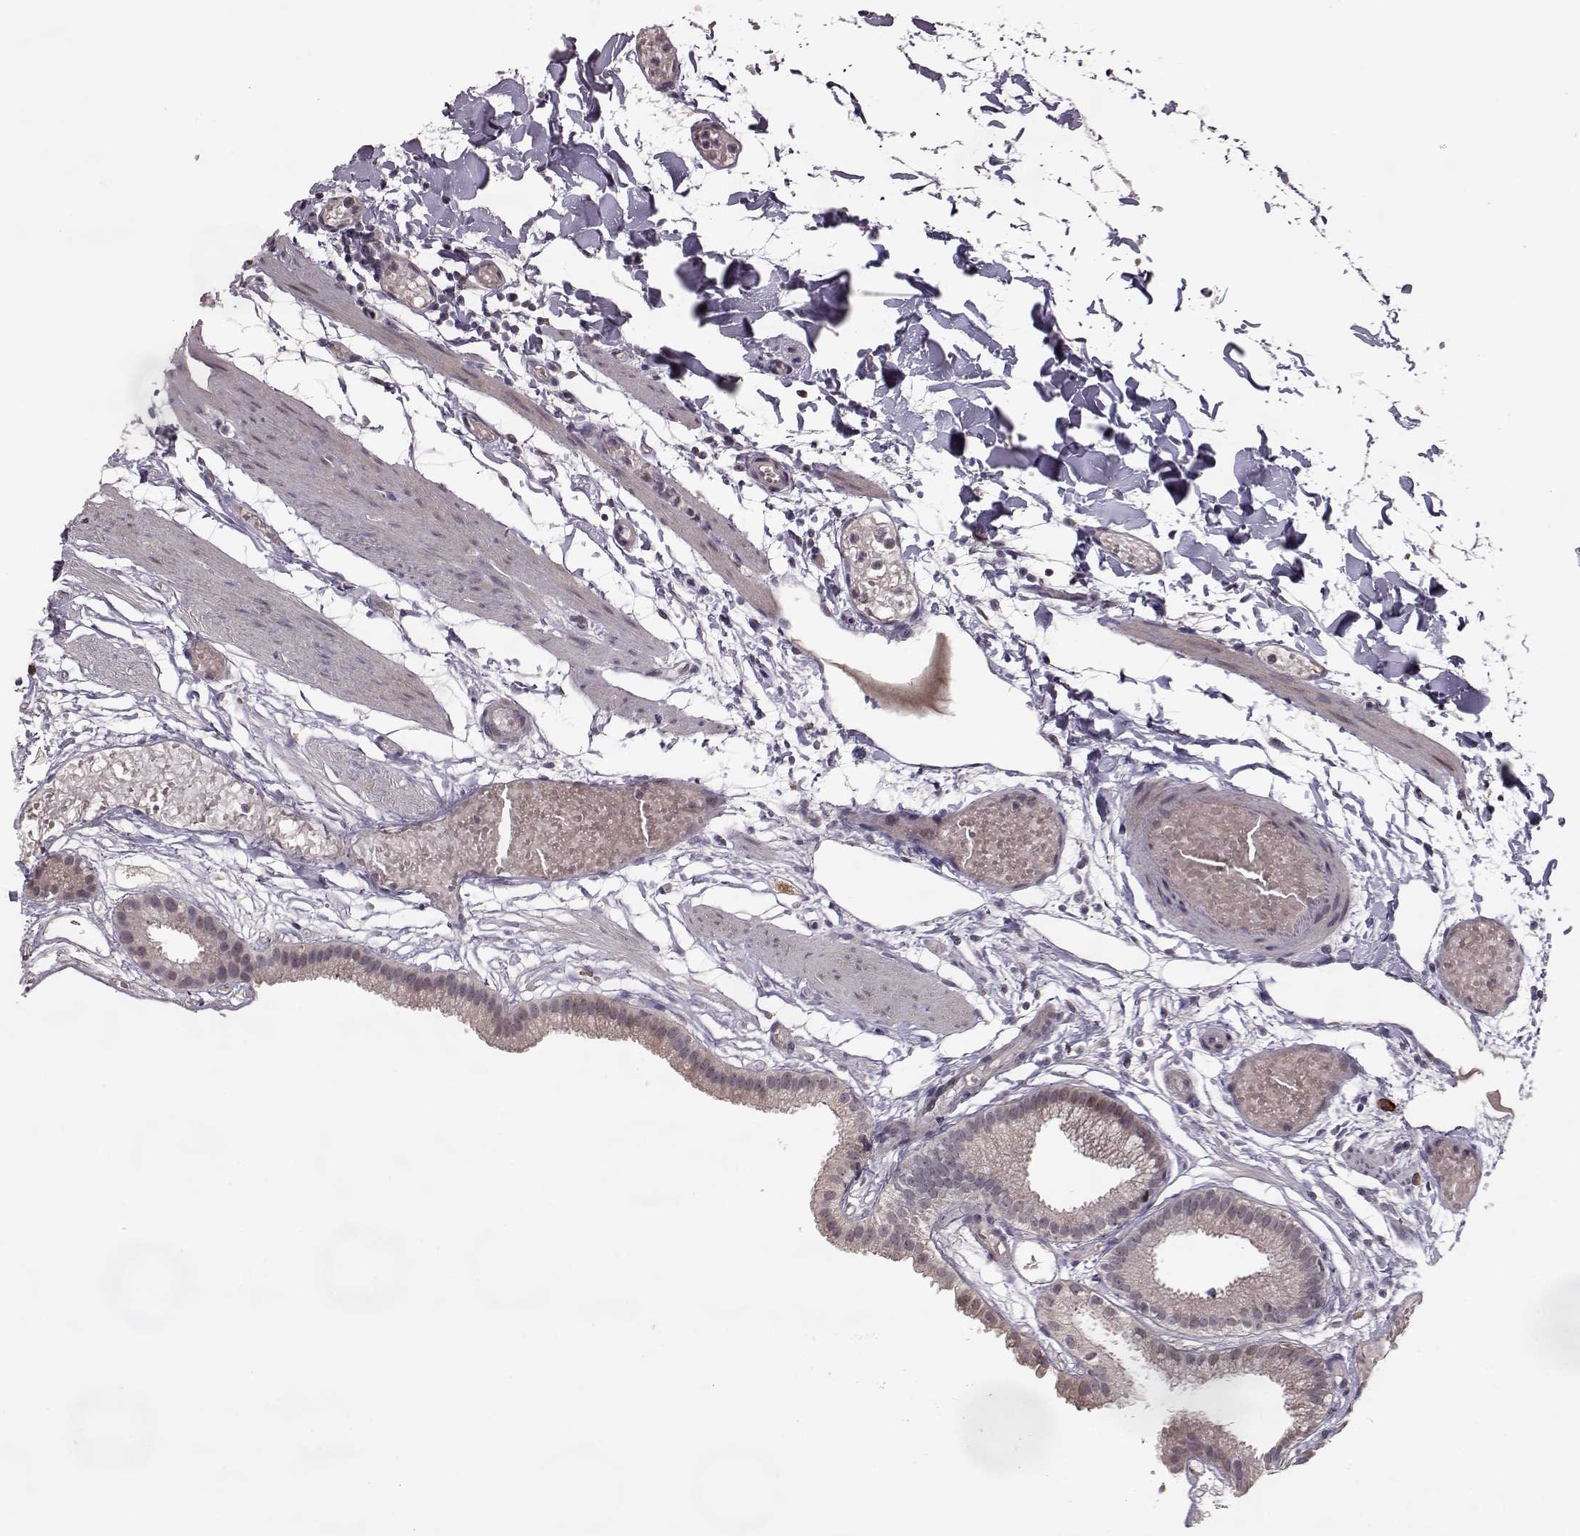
{"staining": {"intensity": "moderate", "quantity": ">75%", "location": "cytoplasmic/membranous"}, "tissue": "gallbladder", "cell_type": "Glandular cells", "image_type": "normal", "snomed": [{"axis": "morphology", "description": "Normal tissue, NOS"}, {"axis": "topography", "description": "Gallbladder"}], "caption": "Immunohistochemistry (IHC) of benign human gallbladder displays medium levels of moderate cytoplasmic/membranous staining in approximately >75% of glandular cells.", "gene": "ELOVL5", "patient": {"sex": "female", "age": 45}}